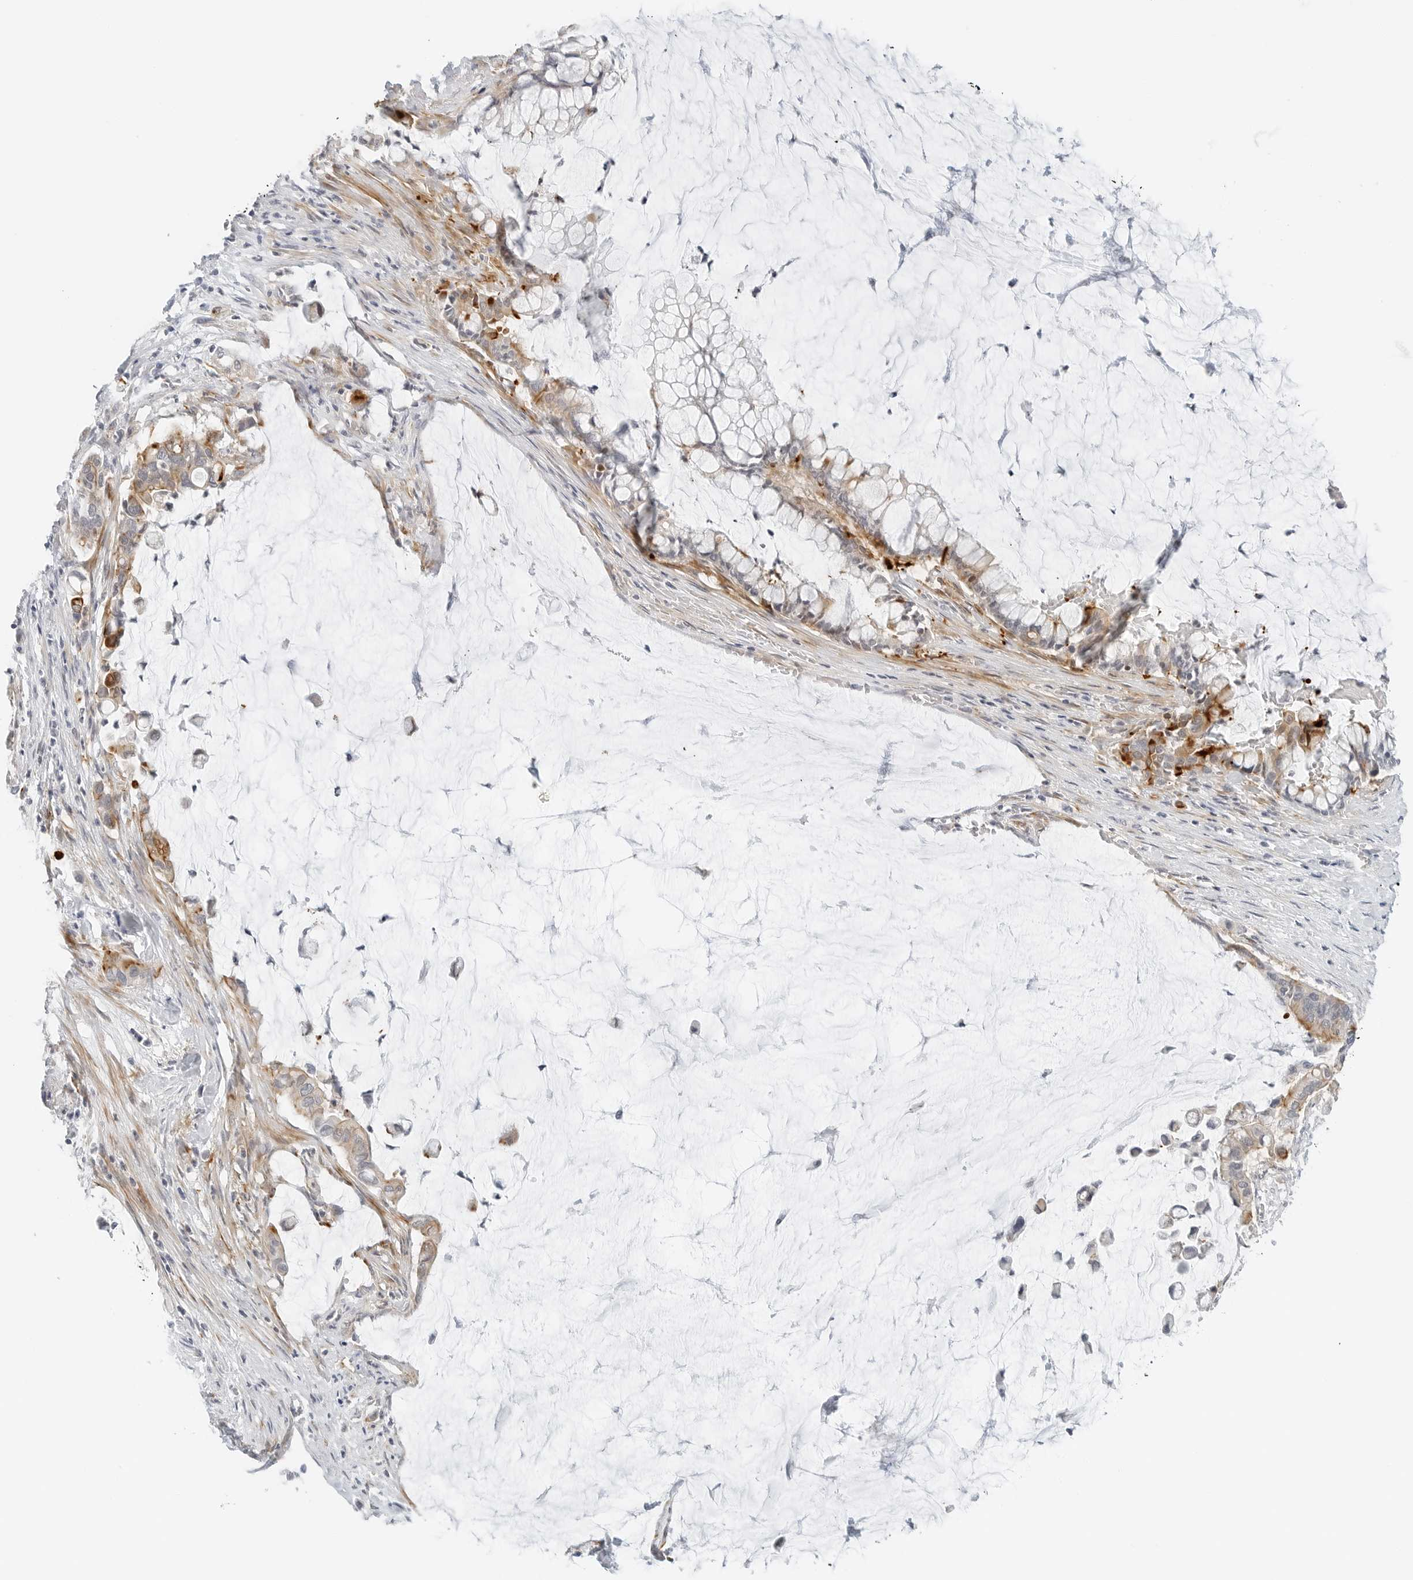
{"staining": {"intensity": "weak", "quantity": "<25%", "location": "cytoplasmic/membranous"}, "tissue": "pancreatic cancer", "cell_type": "Tumor cells", "image_type": "cancer", "snomed": [{"axis": "morphology", "description": "Adenocarcinoma, NOS"}, {"axis": "topography", "description": "Pancreas"}], "caption": "Pancreatic adenocarcinoma was stained to show a protein in brown. There is no significant expression in tumor cells. (Stains: DAB (3,3'-diaminobenzidine) immunohistochemistry with hematoxylin counter stain, Microscopy: brightfield microscopy at high magnification).", "gene": "IQCC", "patient": {"sex": "male", "age": 41}}